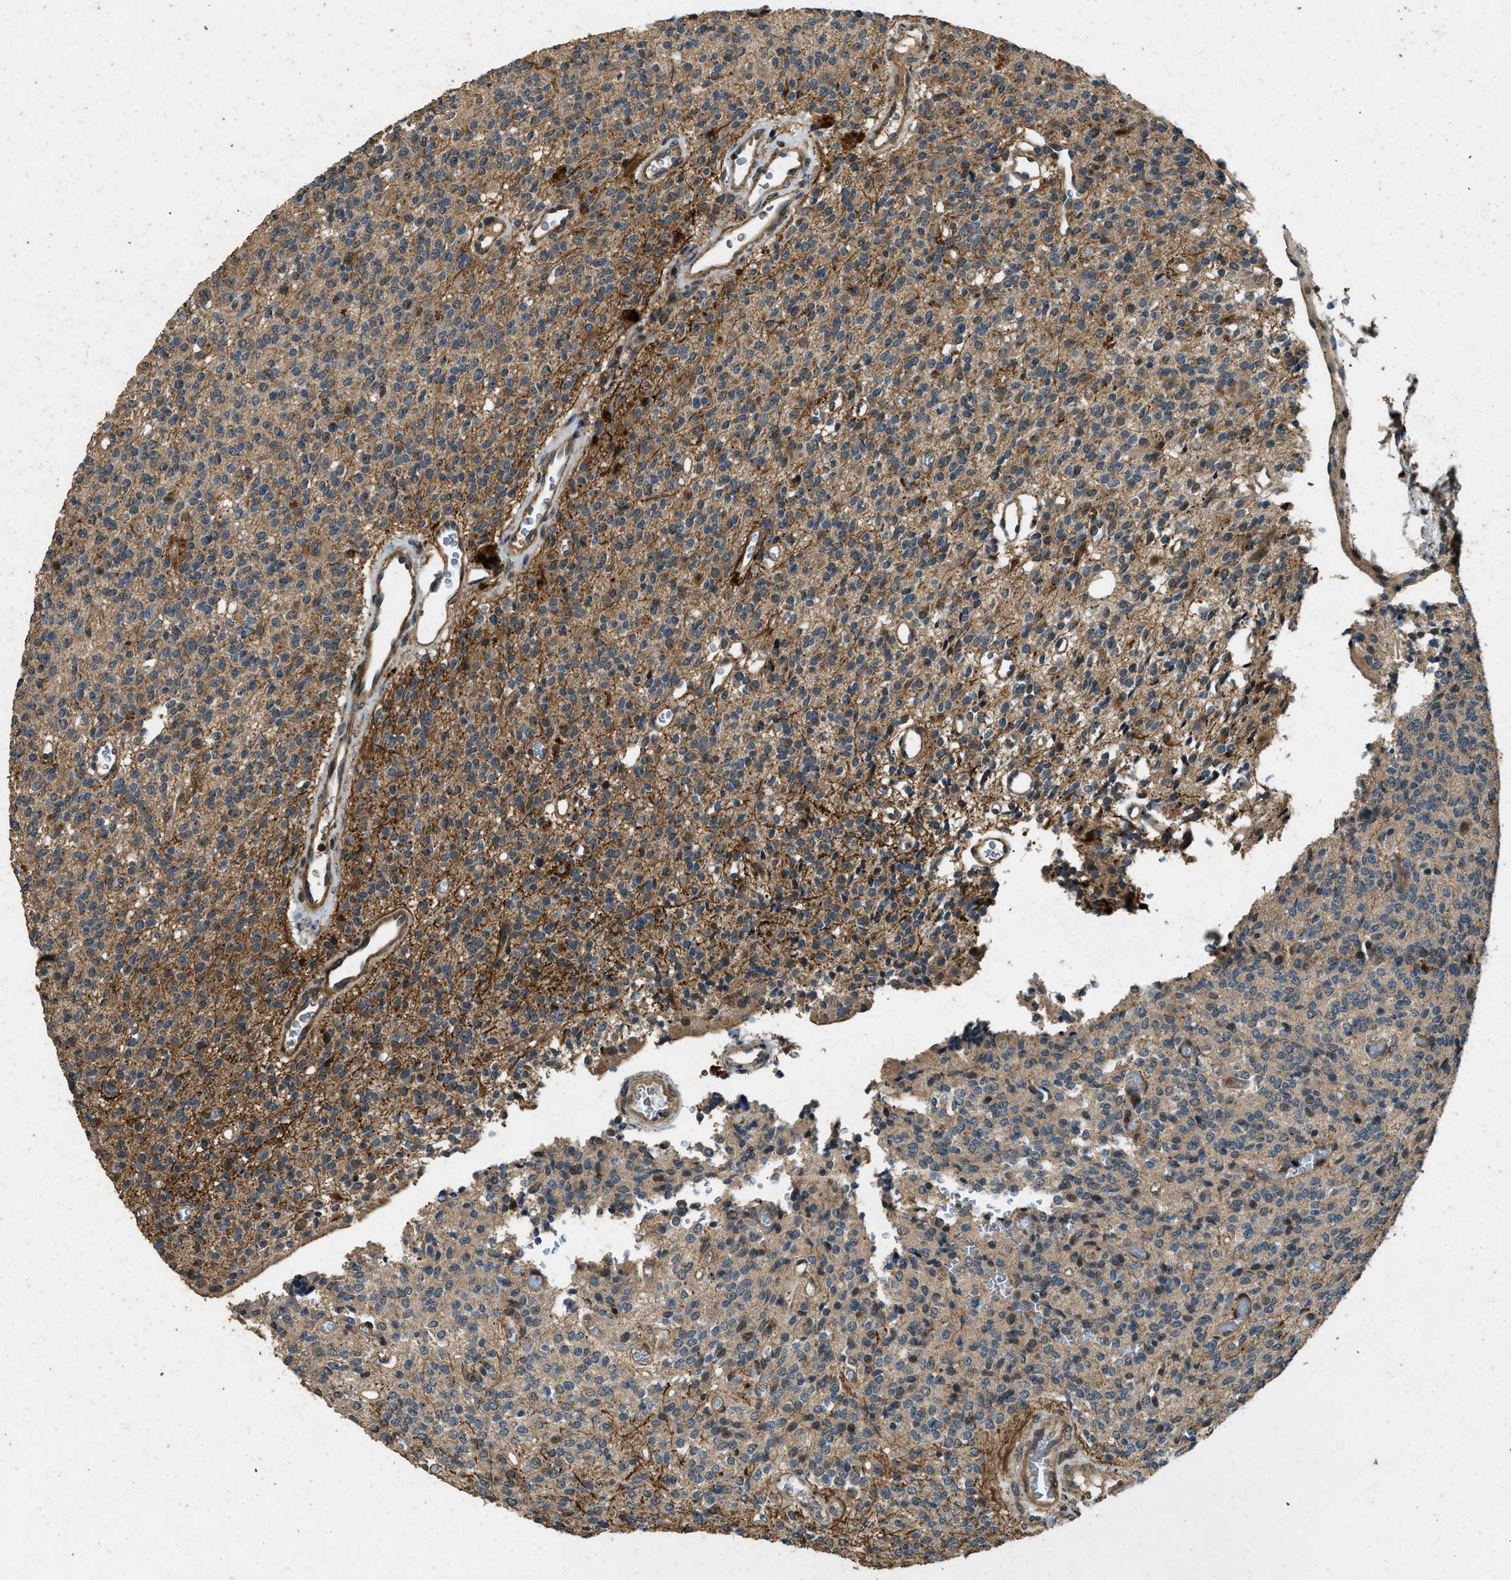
{"staining": {"intensity": "weak", "quantity": "25%-75%", "location": "cytoplasmic/membranous"}, "tissue": "glioma", "cell_type": "Tumor cells", "image_type": "cancer", "snomed": [{"axis": "morphology", "description": "Glioma, malignant, High grade"}, {"axis": "topography", "description": "Brain"}], "caption": "Protein expression analysis of human glioma reveals weak cytoplasmic/membranous expression in about 25%-75% of tumor cells.", "gene": "ATP8B1", "patient": {"sex": "male", "age": 34}}